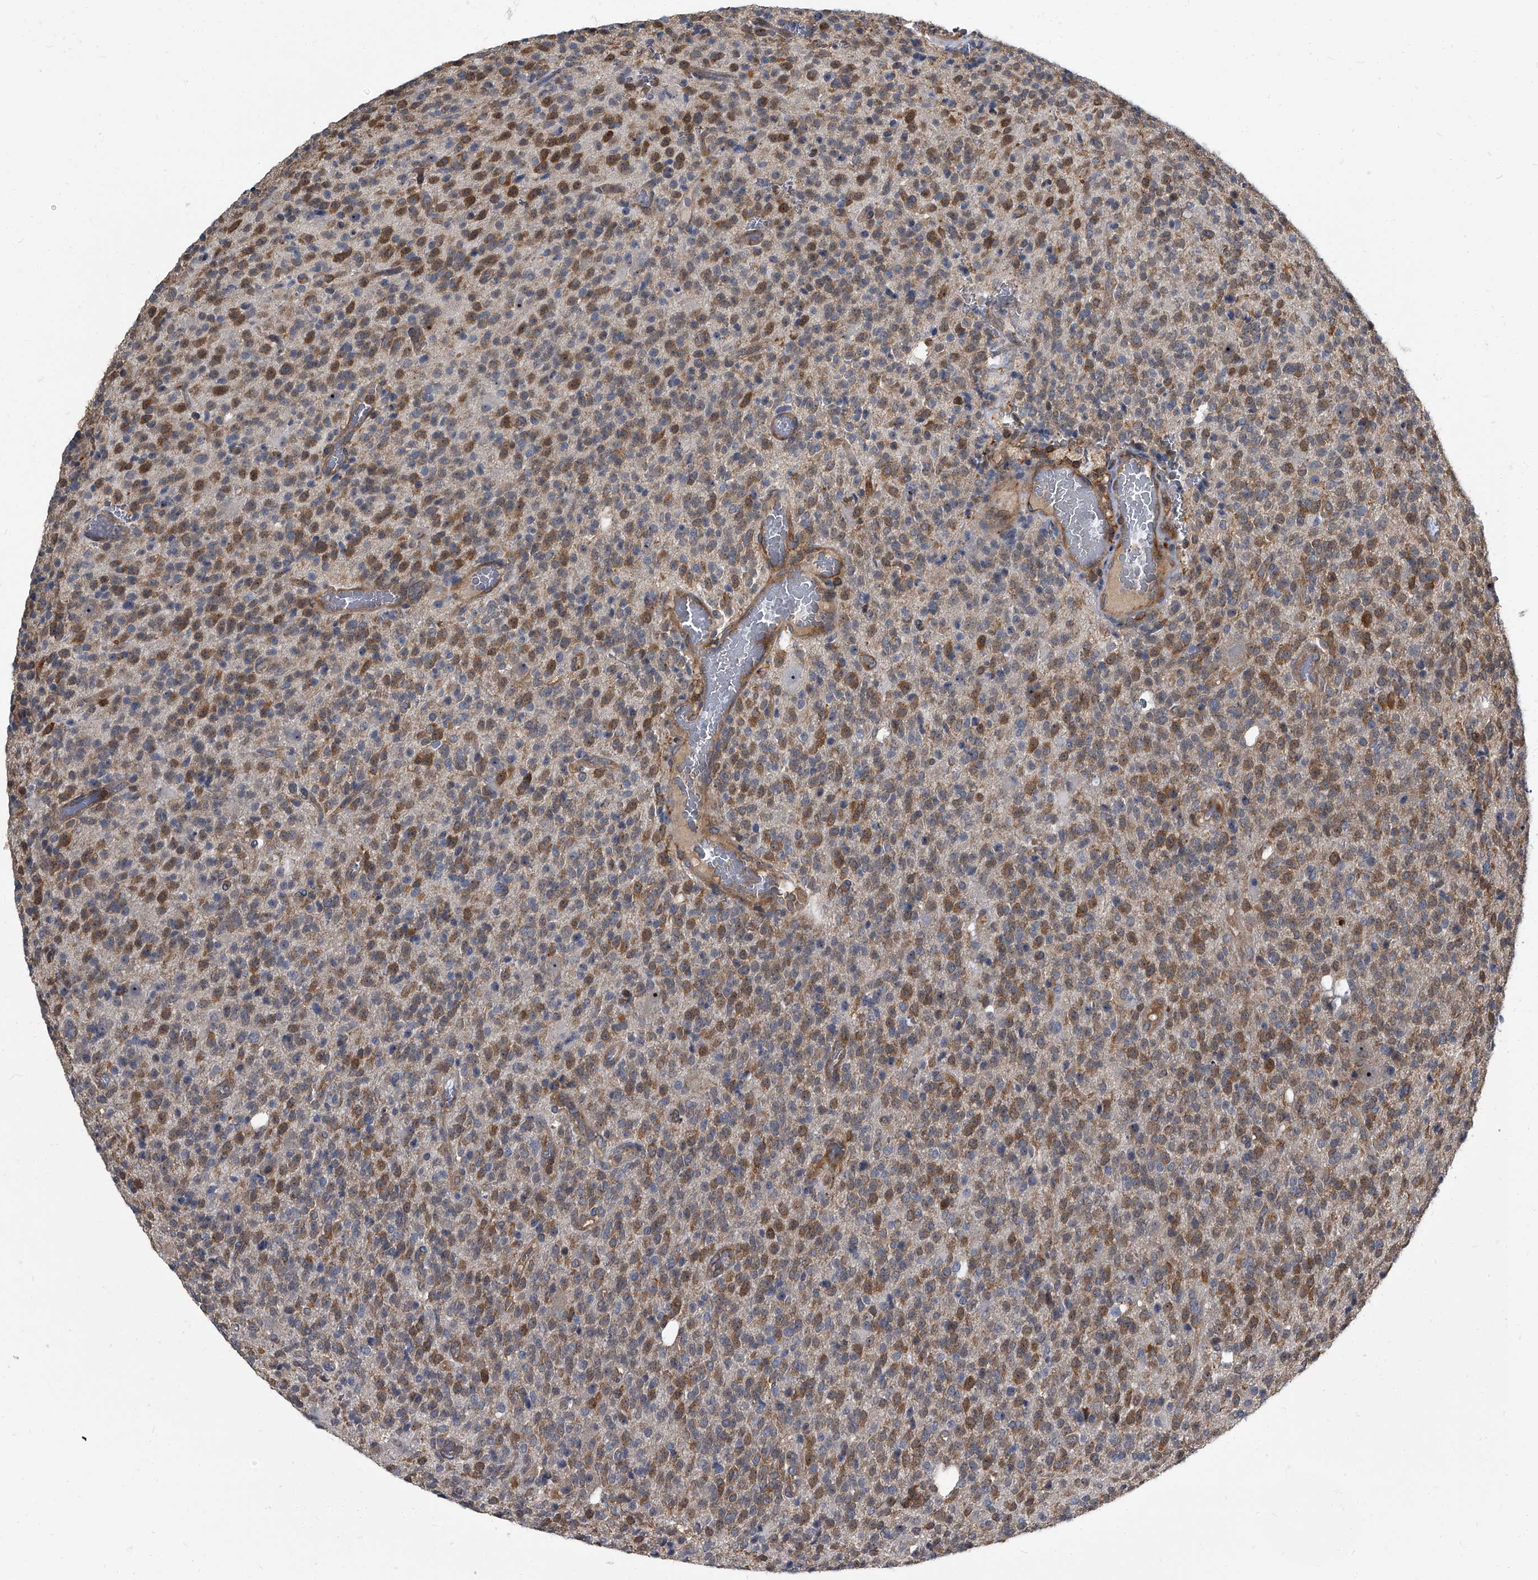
{"staining": {"intensity": "moderate", "quantity": ">75%", "location": "cytoplasmic/membranous"}, "tissue": "glioma", "cell_type": "Tumor cells", "image_type": "cancer", "snomed": [{"axis": "morphology", "description": "Glioma, malignant, High grade"}, {"axis": "topography", "description": "Brain"}], "caption": "Approximately >75% of tumor cells in human high-grade glioma (malignant) reveal moderate cytoplasmic/membranous protein staining as visualized by brown immunohistochemical staining.", "gene": "CDV3", "patient": {"sex": "male", "age": 34}}